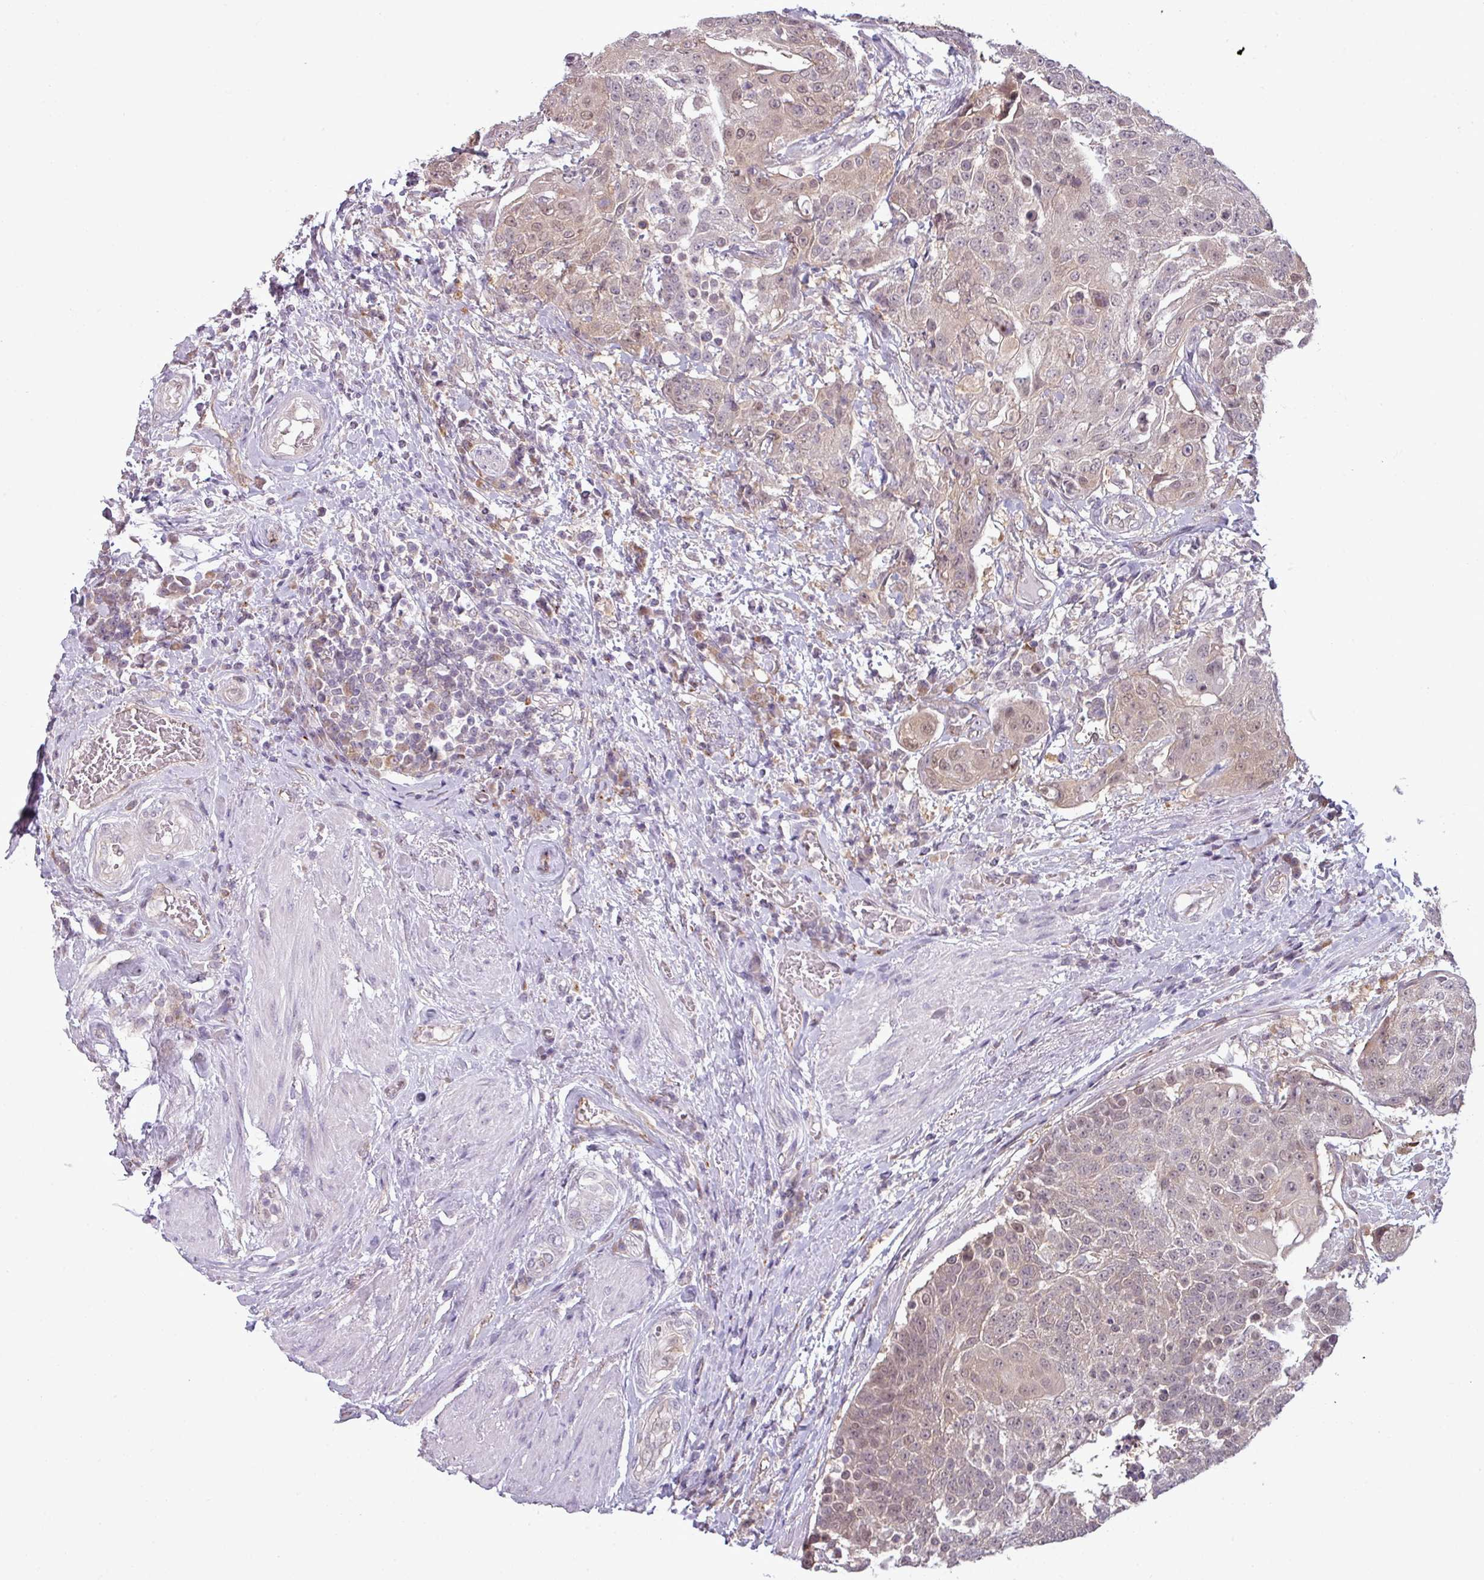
{"staining": {"intensity": "weak", "quantity": "25%-75%", "location": "cytoplasmic/membranous,nuclear"}, "tissue": "urothelial cancer", "cell_type": "Tumor cells", "image_type": "cancer", "snomed": [{"axis": "morphology", "description": "Urothelial carcinoma, High grade"}, {"axis": "topography", "description": "Urinary bladder"}], "caption": "IHC histopathology image of human urothelial carcinoma (high-grade) stained for a protein (brown), which reveals low levels of weak cytoplasmic/membranous and nuclear expression in about 25%-75% of tumor cells.", "gene": "CCDC144A", "patient": {"sex": "female", "age": 63}}